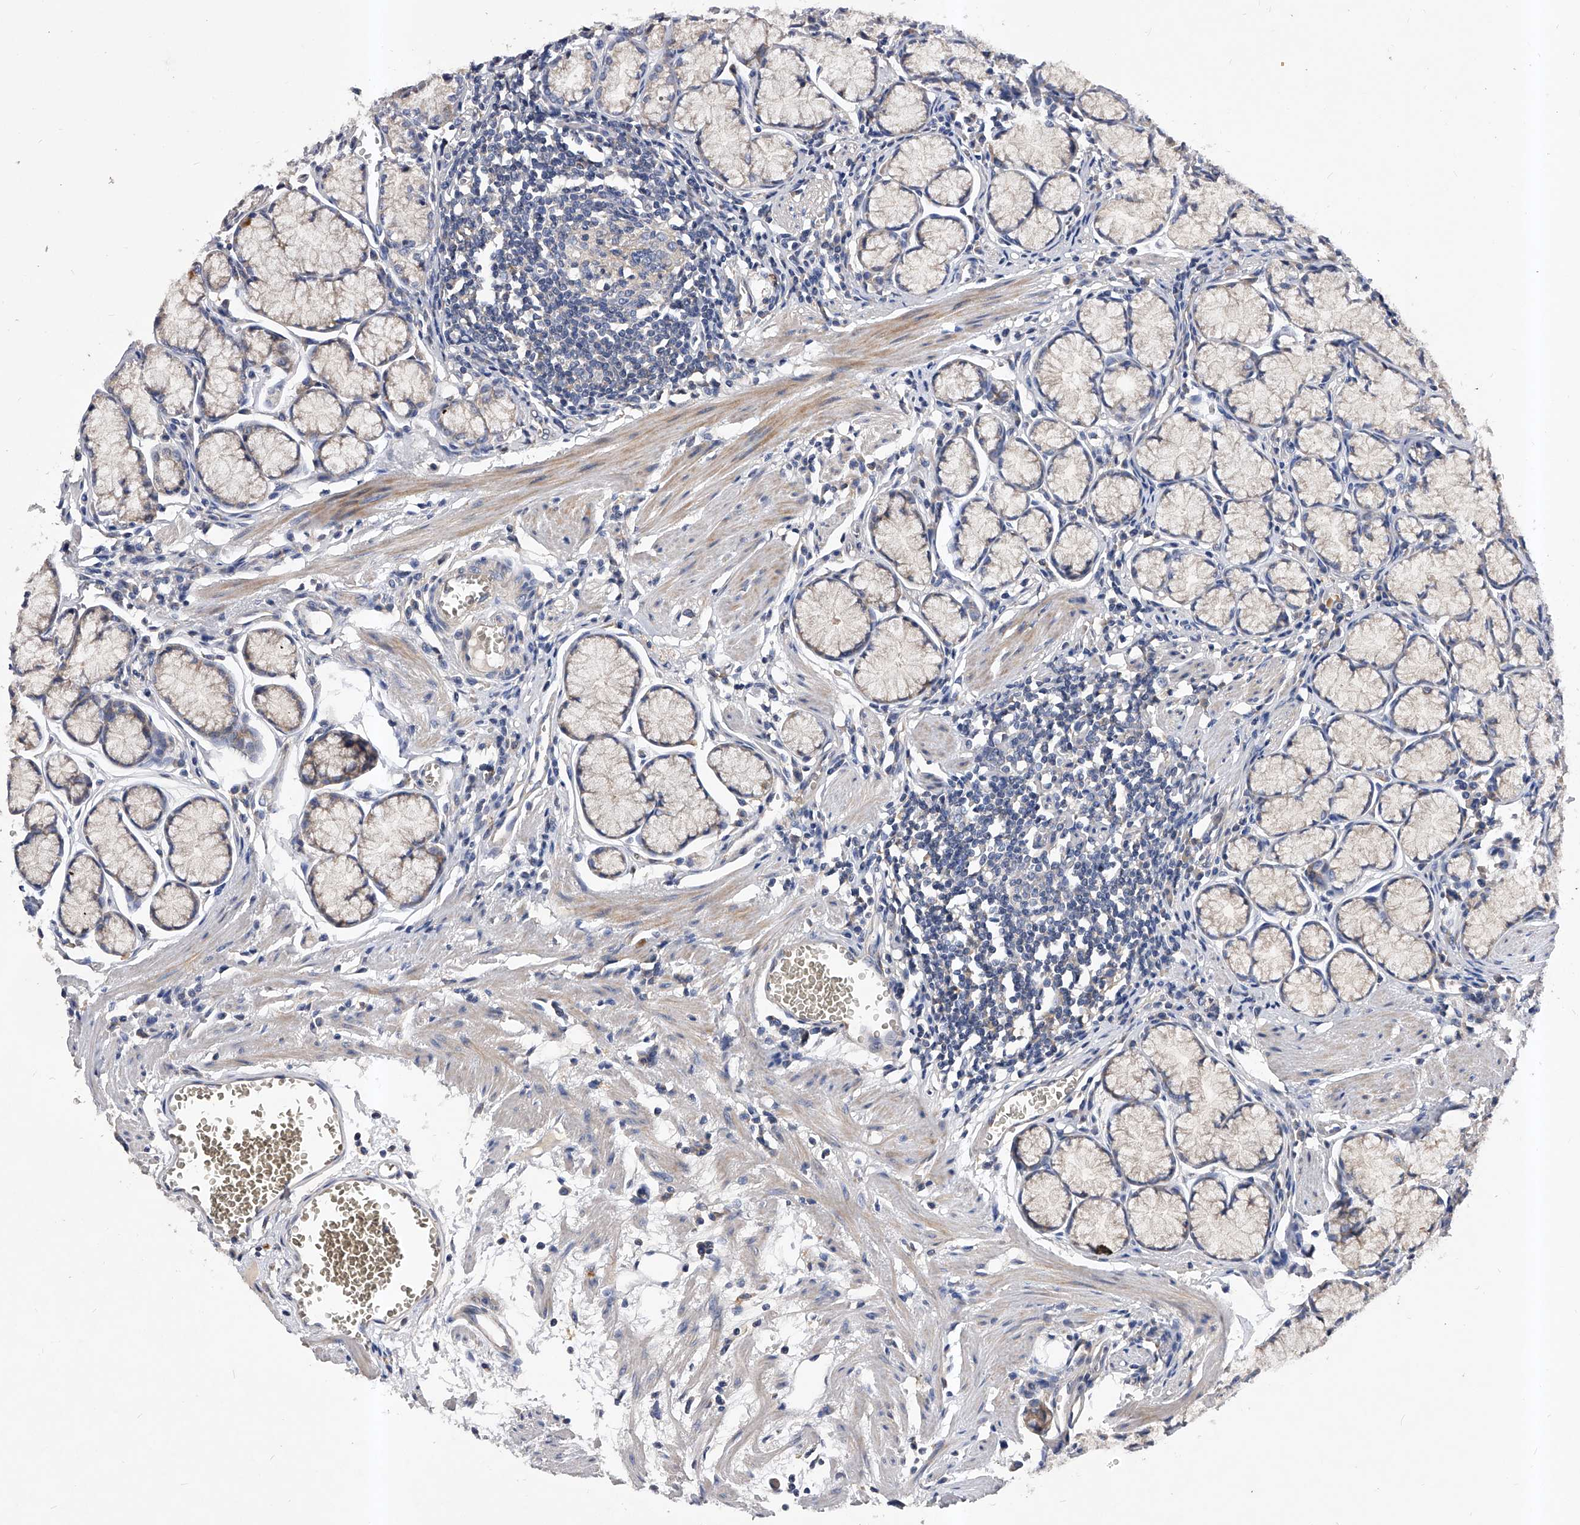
{"staining": {"intensity": "moderate", "quantity": "25%-75%", "location": "cytoplasmic/membranous"}, "tissue": "stomach", "cell_type": "Glandular cells", "image_type": "normal", "snomed": [{"axis": "morphology", "description": "Normal tissue, NOS"}, {"axis": "topography", "description": "Stomach"}], "caption": "Stomach stained with IHC demonstrates moderate cytoplasmic/membranous staining in about 25%-75% of glandular cells.", "gene": "ARL4C", "patient": {"sex": "male", "age": 55}}